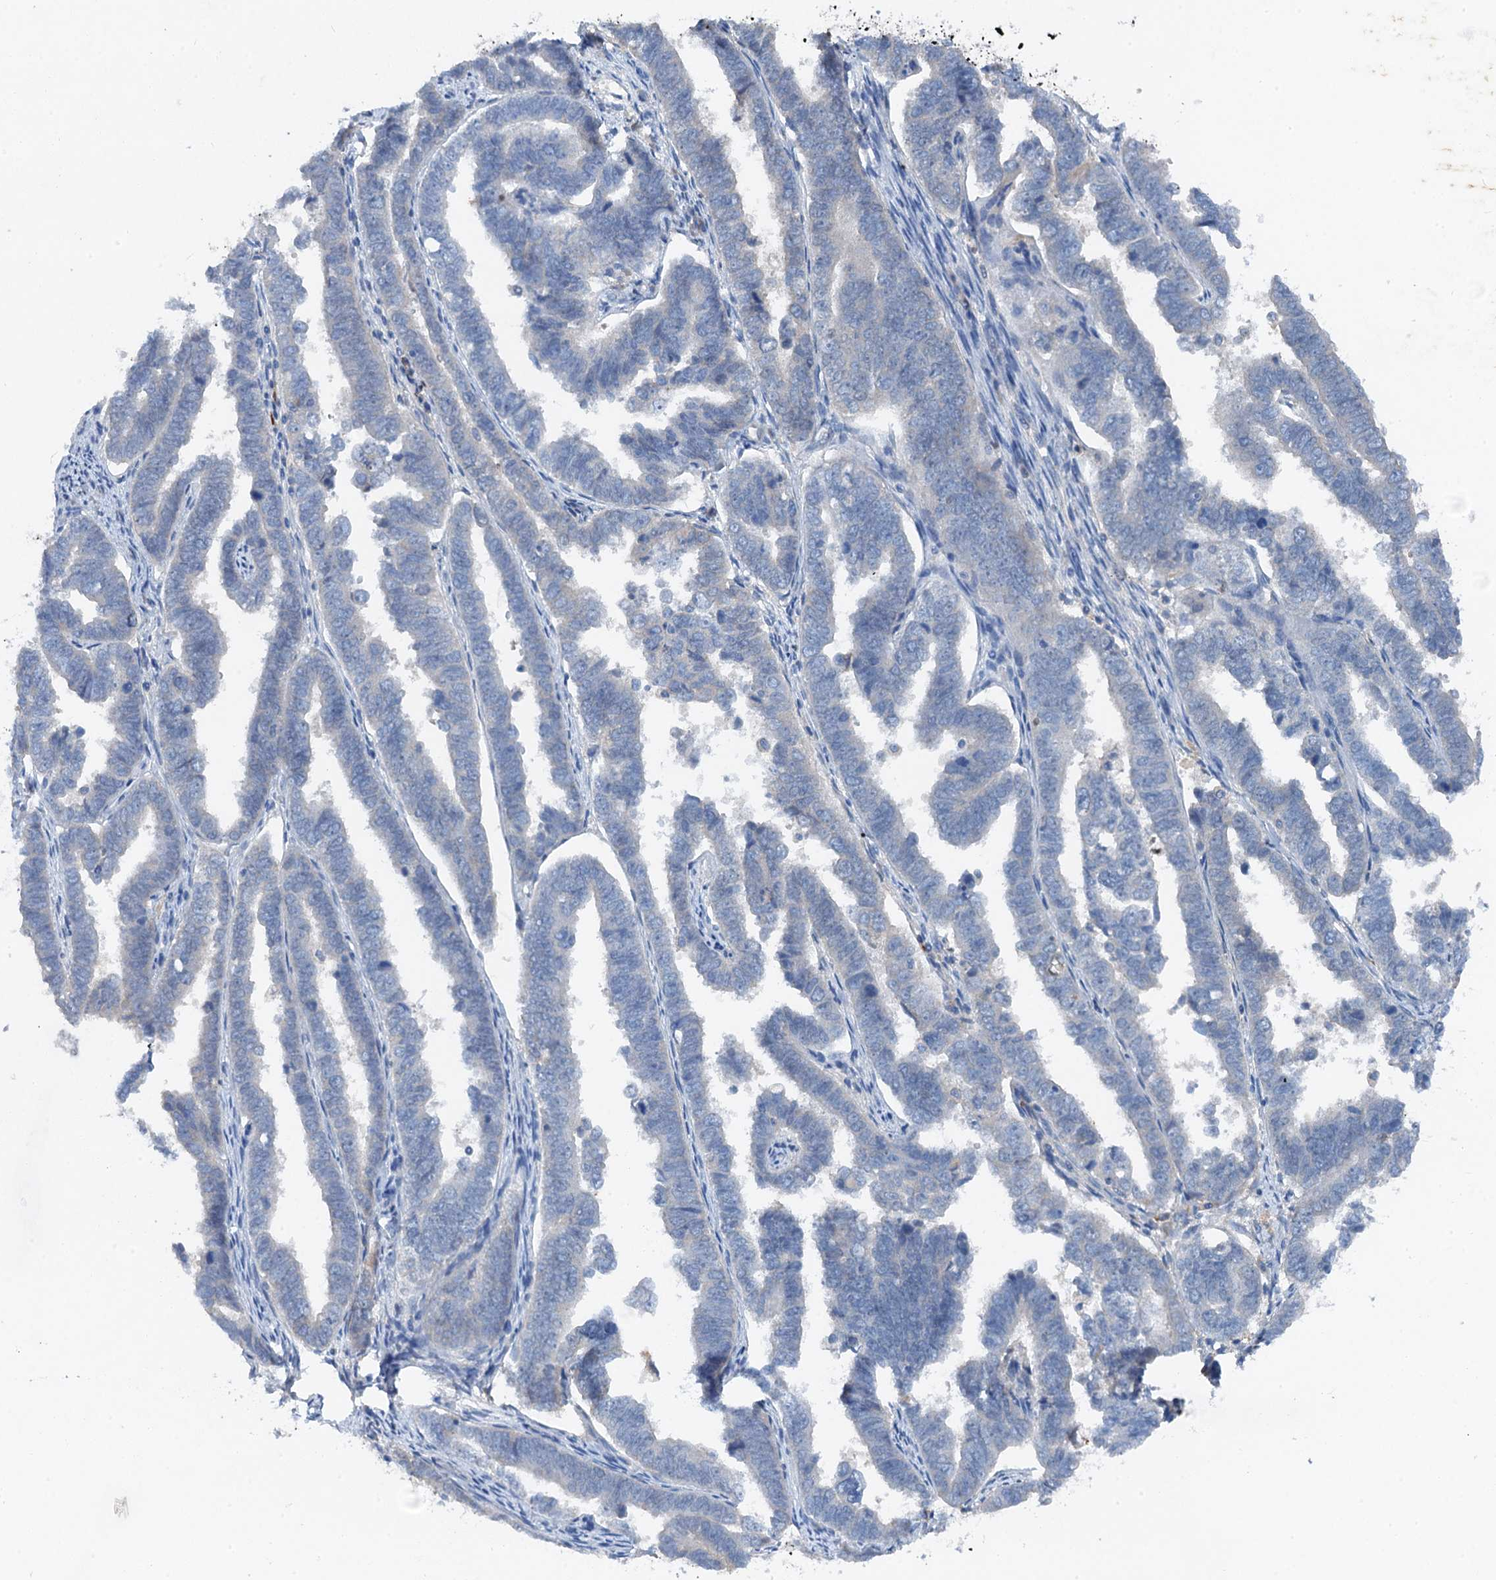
{"staining": {"intensity": "negative", "quantity": "none", "location": "none"}, "tissue": "endometrial cancer", "cell_type": "Tumor cells", "image_type": "cancer", "snomed": [{"axis": "morphology", "description": "Adenocarcinoma, NOS"}, {"axis": "topography", "description": "Endometrium"}], "caption": "Human endometrial cancer (adenocarcinoma) stained for a protein using immunohistochemistry (IHC) displays no positivity in tumor cells.", "gene": "OTOA", "patient": {"sex": "female", "age": 75}}